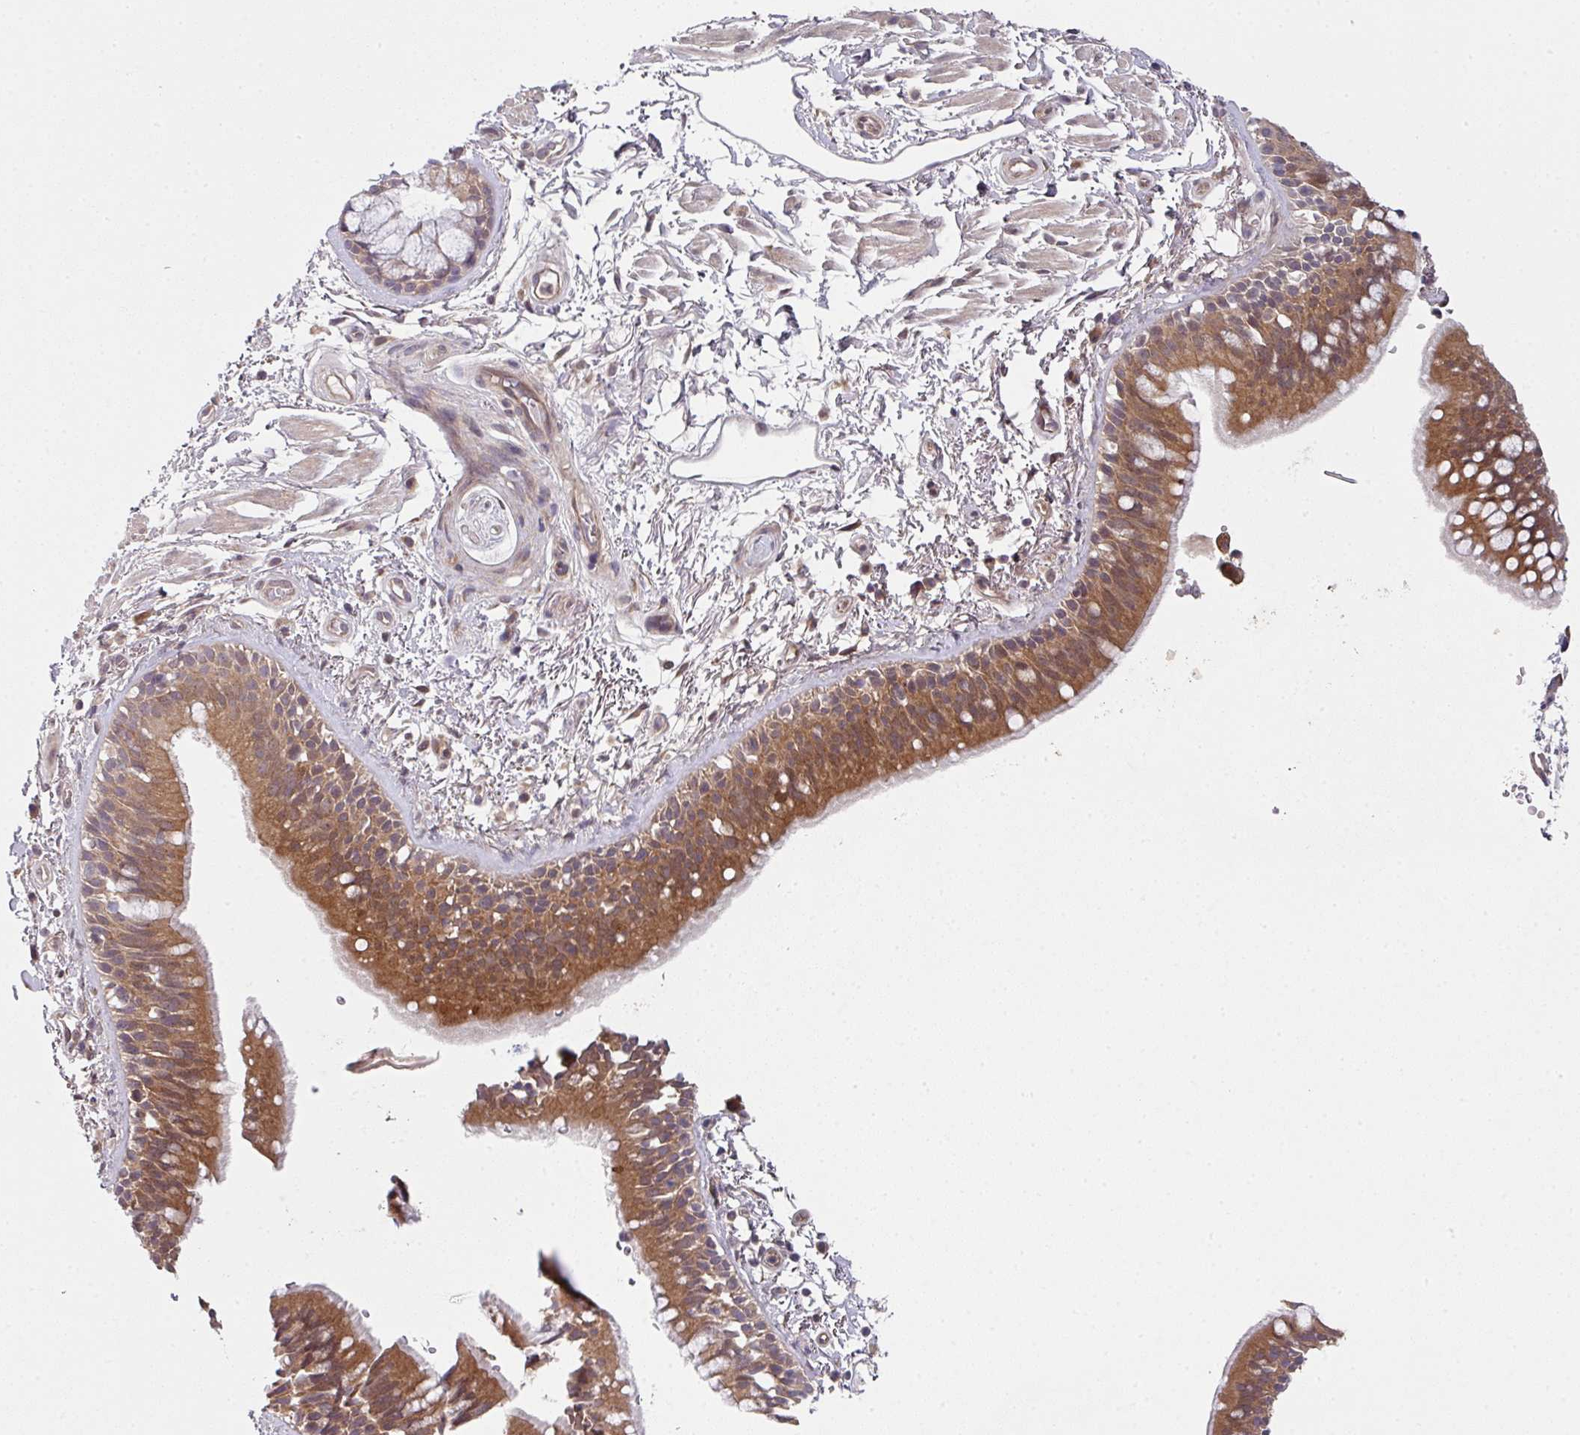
{"staining": {"intensity": "moderate", "quantity": ">75%", "location": "cytoplasmic/membranous"}, "tissue": "bronchus", "cell_type": "Respiratory epithelial cells", "image_type": "normal", "snomed": [{"axis": "morphology", "description": "Normal tissue, NOS"}, {"axis": "morphology", "description": "Squamous cell carcinoma, NOS"}, {"axis": "topography", "description": "Bronchus"}, {"axis": "topography", "description": "Lung"}], "caption": "A high-resolution micrograph shows immunohistochemistry staining of unremarkable bronchus, which exhibits moderate cytoplasmic/membranous expression in about >75% of respiratory epithelial cells.", "gene": "CAMLG", "patient": {"sex": "female", "age": 70}}